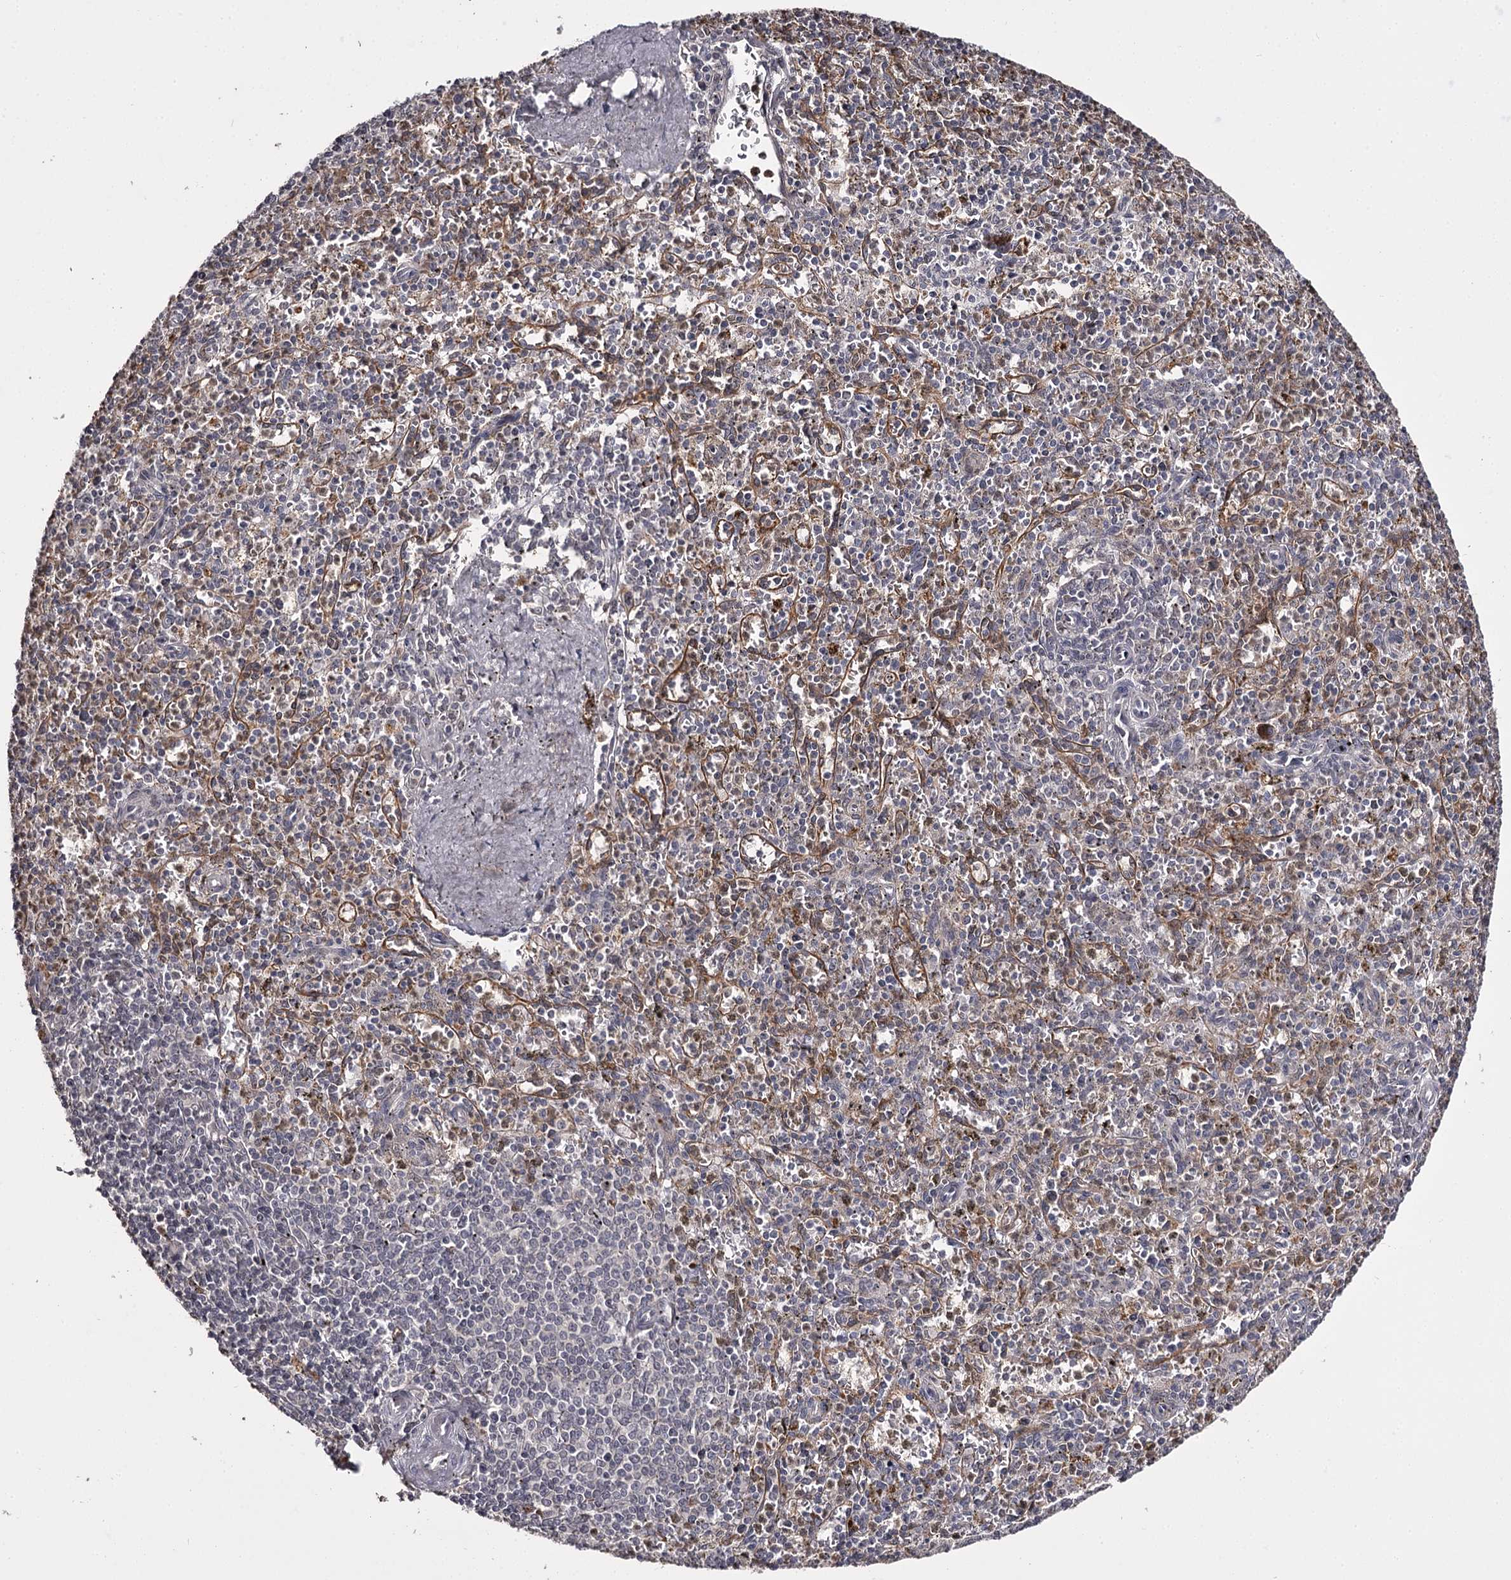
{"staining": {"intensity": "negative", "quantity": "none", "location": "none"}, "tissue": "spleen", "cell_type": "Cells in red pulp", "image_type": "normal", "snomed": [{"axis": "morphology", "description": "Normal tissue, NOS"}, {"axis": "topography", "description": "Spleen"}], "caption": "The image exhibits no staining of cells in red pulp in normal spleen.", "gene": "SLC32A1", "patient": {"sex": "male", "age": 72}}